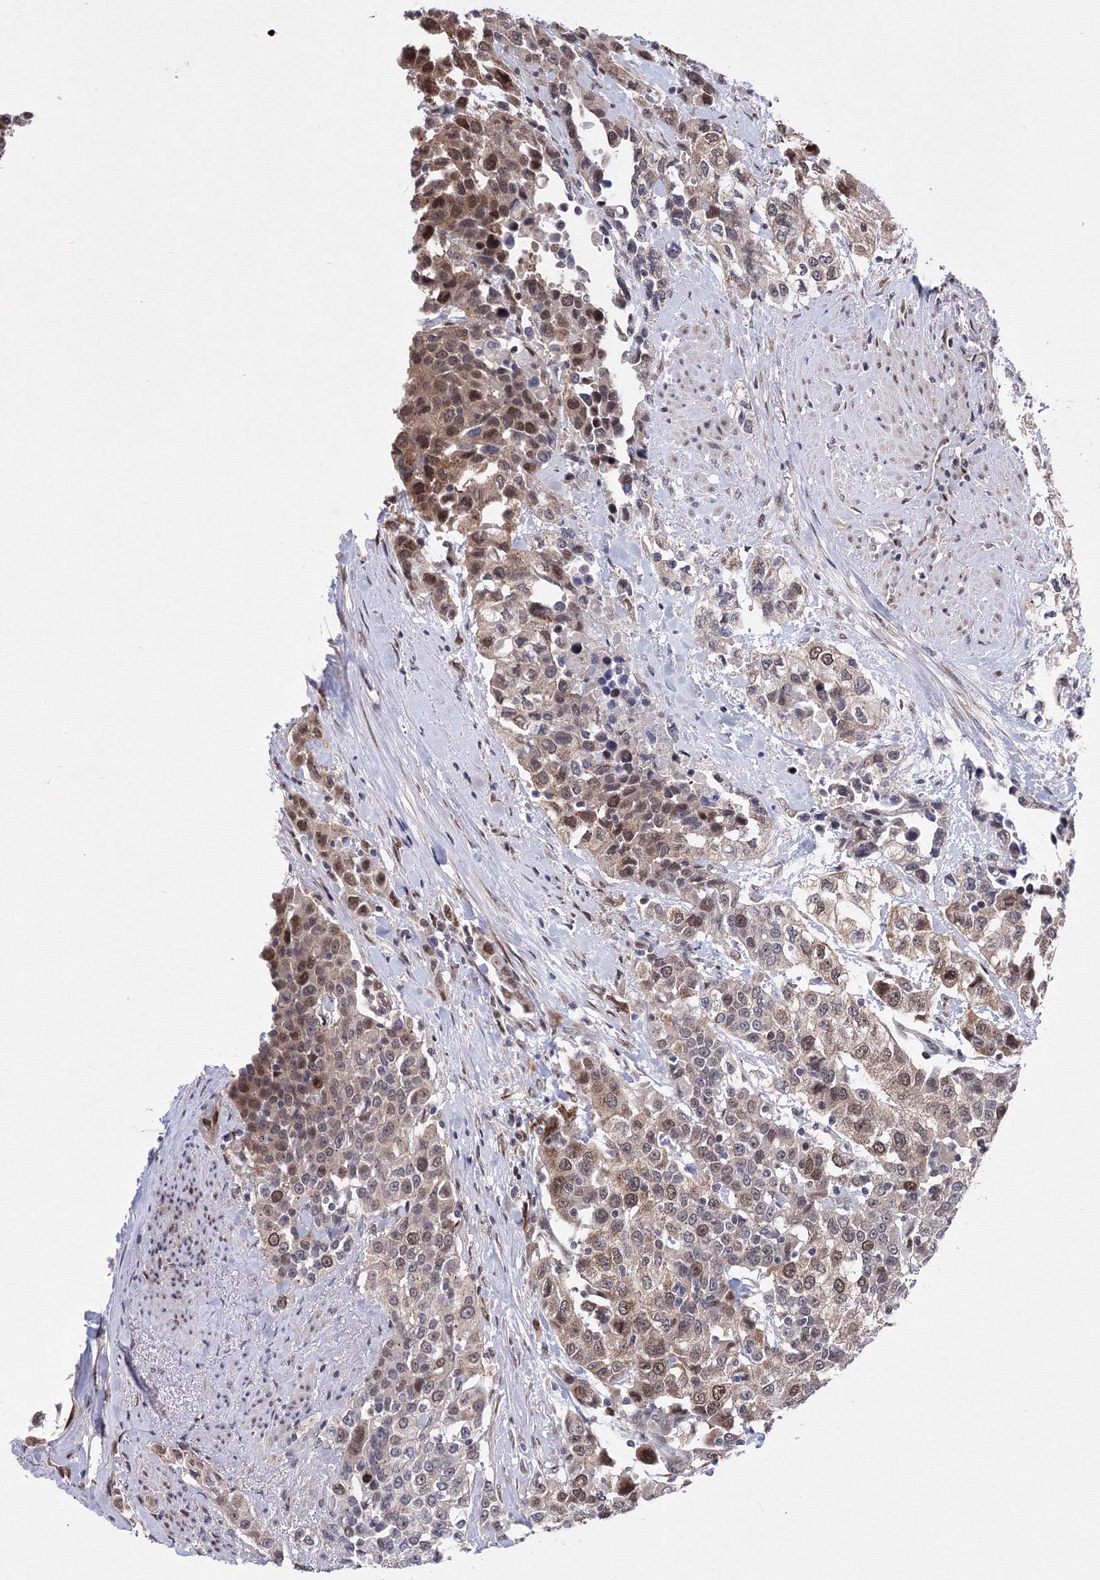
{"staining": {"intensity": "moderate", "quantity": ">75%", "location": "cytoplasmic/membranous,nuclear"}, "tissue": "urothelial cancer", "cell_type": "Tumor cells", "image_type": "cancer", "snomed": [{"axis": "morphology", "description": "Urothelial carcinoma, High grade"}, {"axis": "topography", "description": "Urinary bladder"}], "caption": "Urothelial cancer stained with DAB immunohistochemistry (IHC) demonstrates medium levels of moderate cytoplasmic/membranous and nuclear positivity in approximately >75% of tumor cells. Using DAB (brown) and hematoxylin (blue) stains, captured at high magnification using brightfield microscopy.", "gene": "GPN1", "patient": {"sex": "female", "age": 80}}